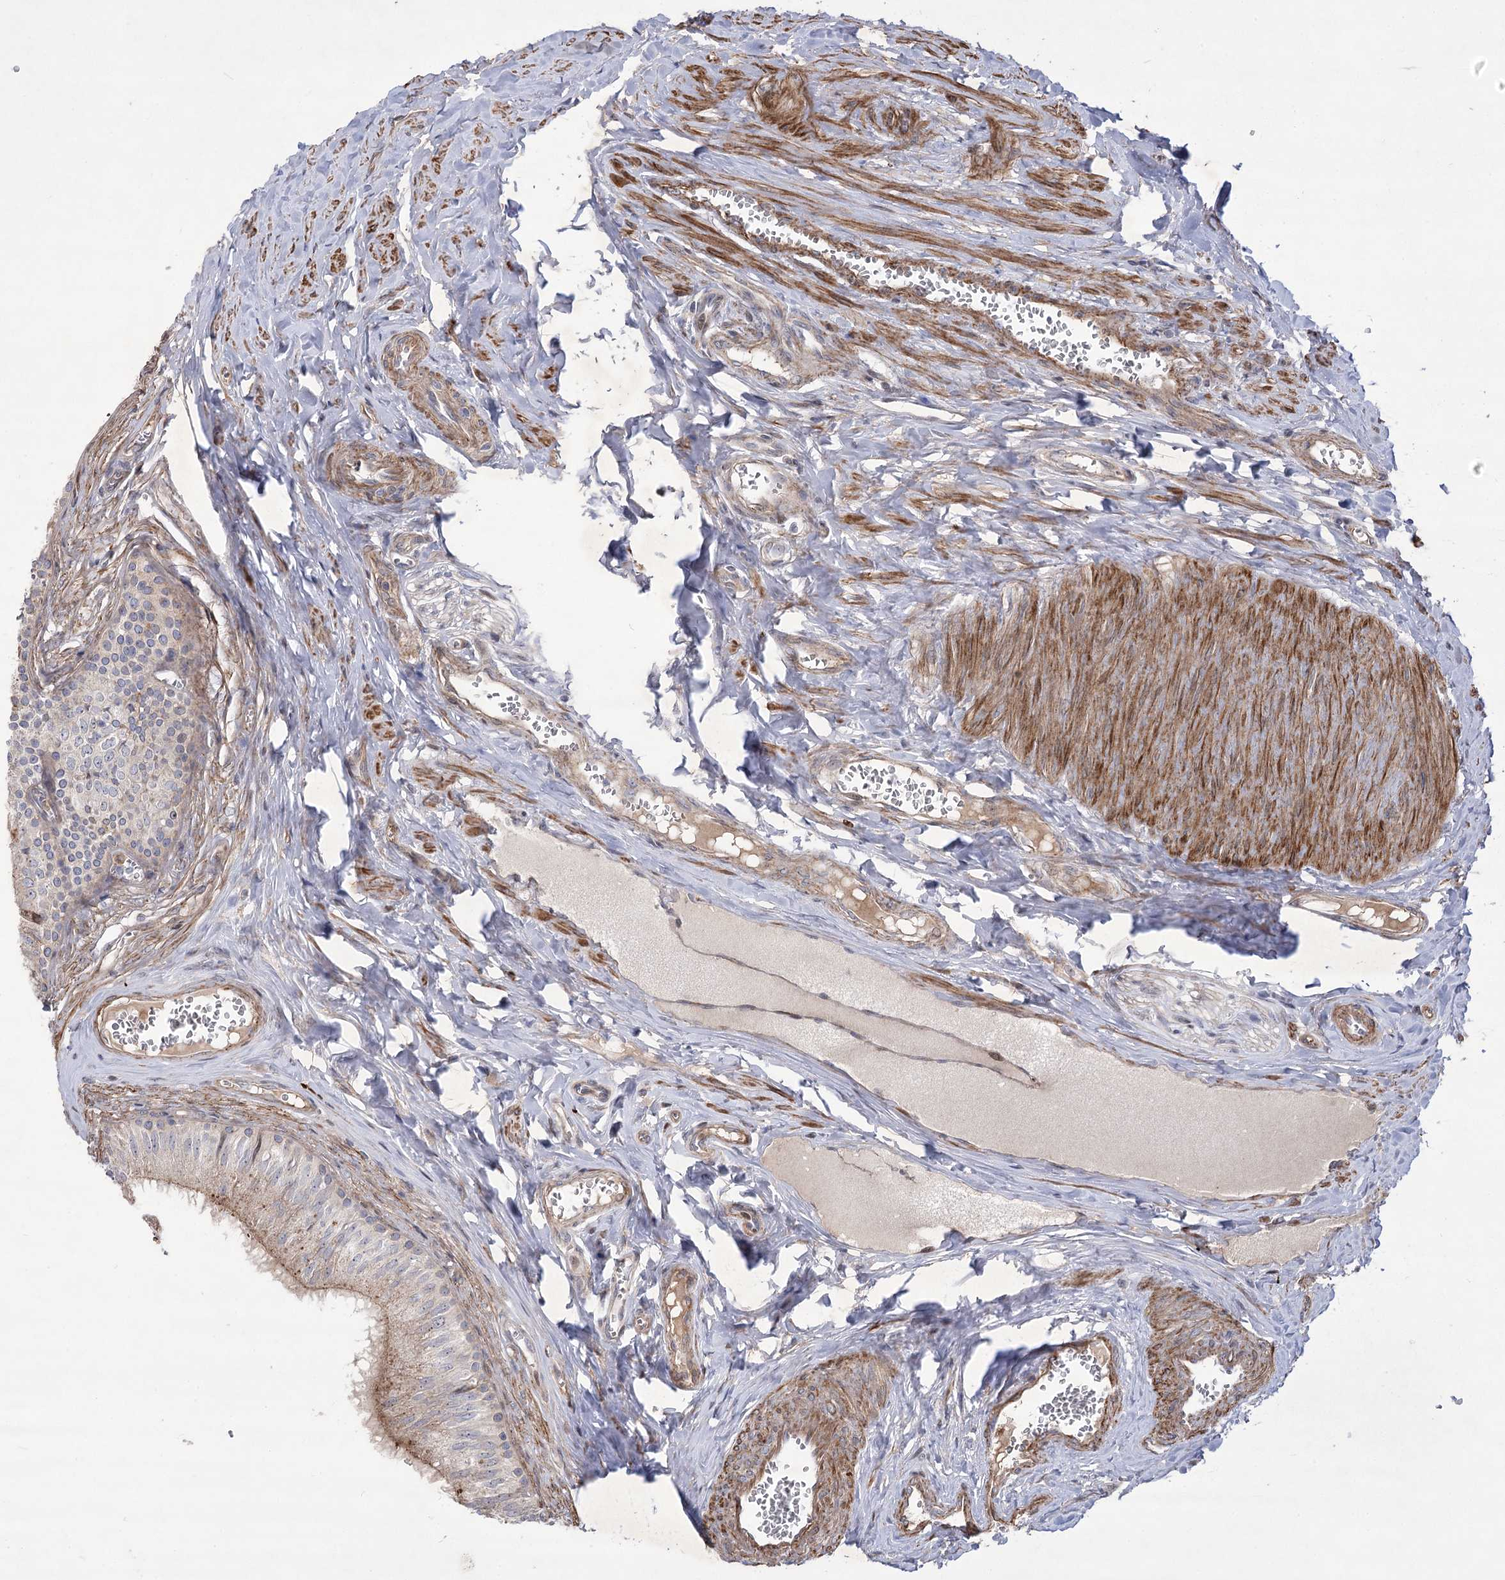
{"staining": {"intensity": "moderate", "quantity": "25%-75%", "location": "cytoplasmic/membranous"}, "tissue": "epididymis", "cell_type": "Glandular cells", "image_type": "normal", "snomed": [{"axis": "morphology", "description": "Normal tissue, NOS"}, {"axis": "topography", "description": "Epididymis"}], "caption": "IHC of normal epididymis demonstrates medium levels of moderate cytoplasmic/membranous positivity in approximately 25%-75% of glandular cells. (DAB = brown stain, brightfield microscopy at high magnification).", "gene": "RNF24", "patient": {"sex": "male", "age": 46}}